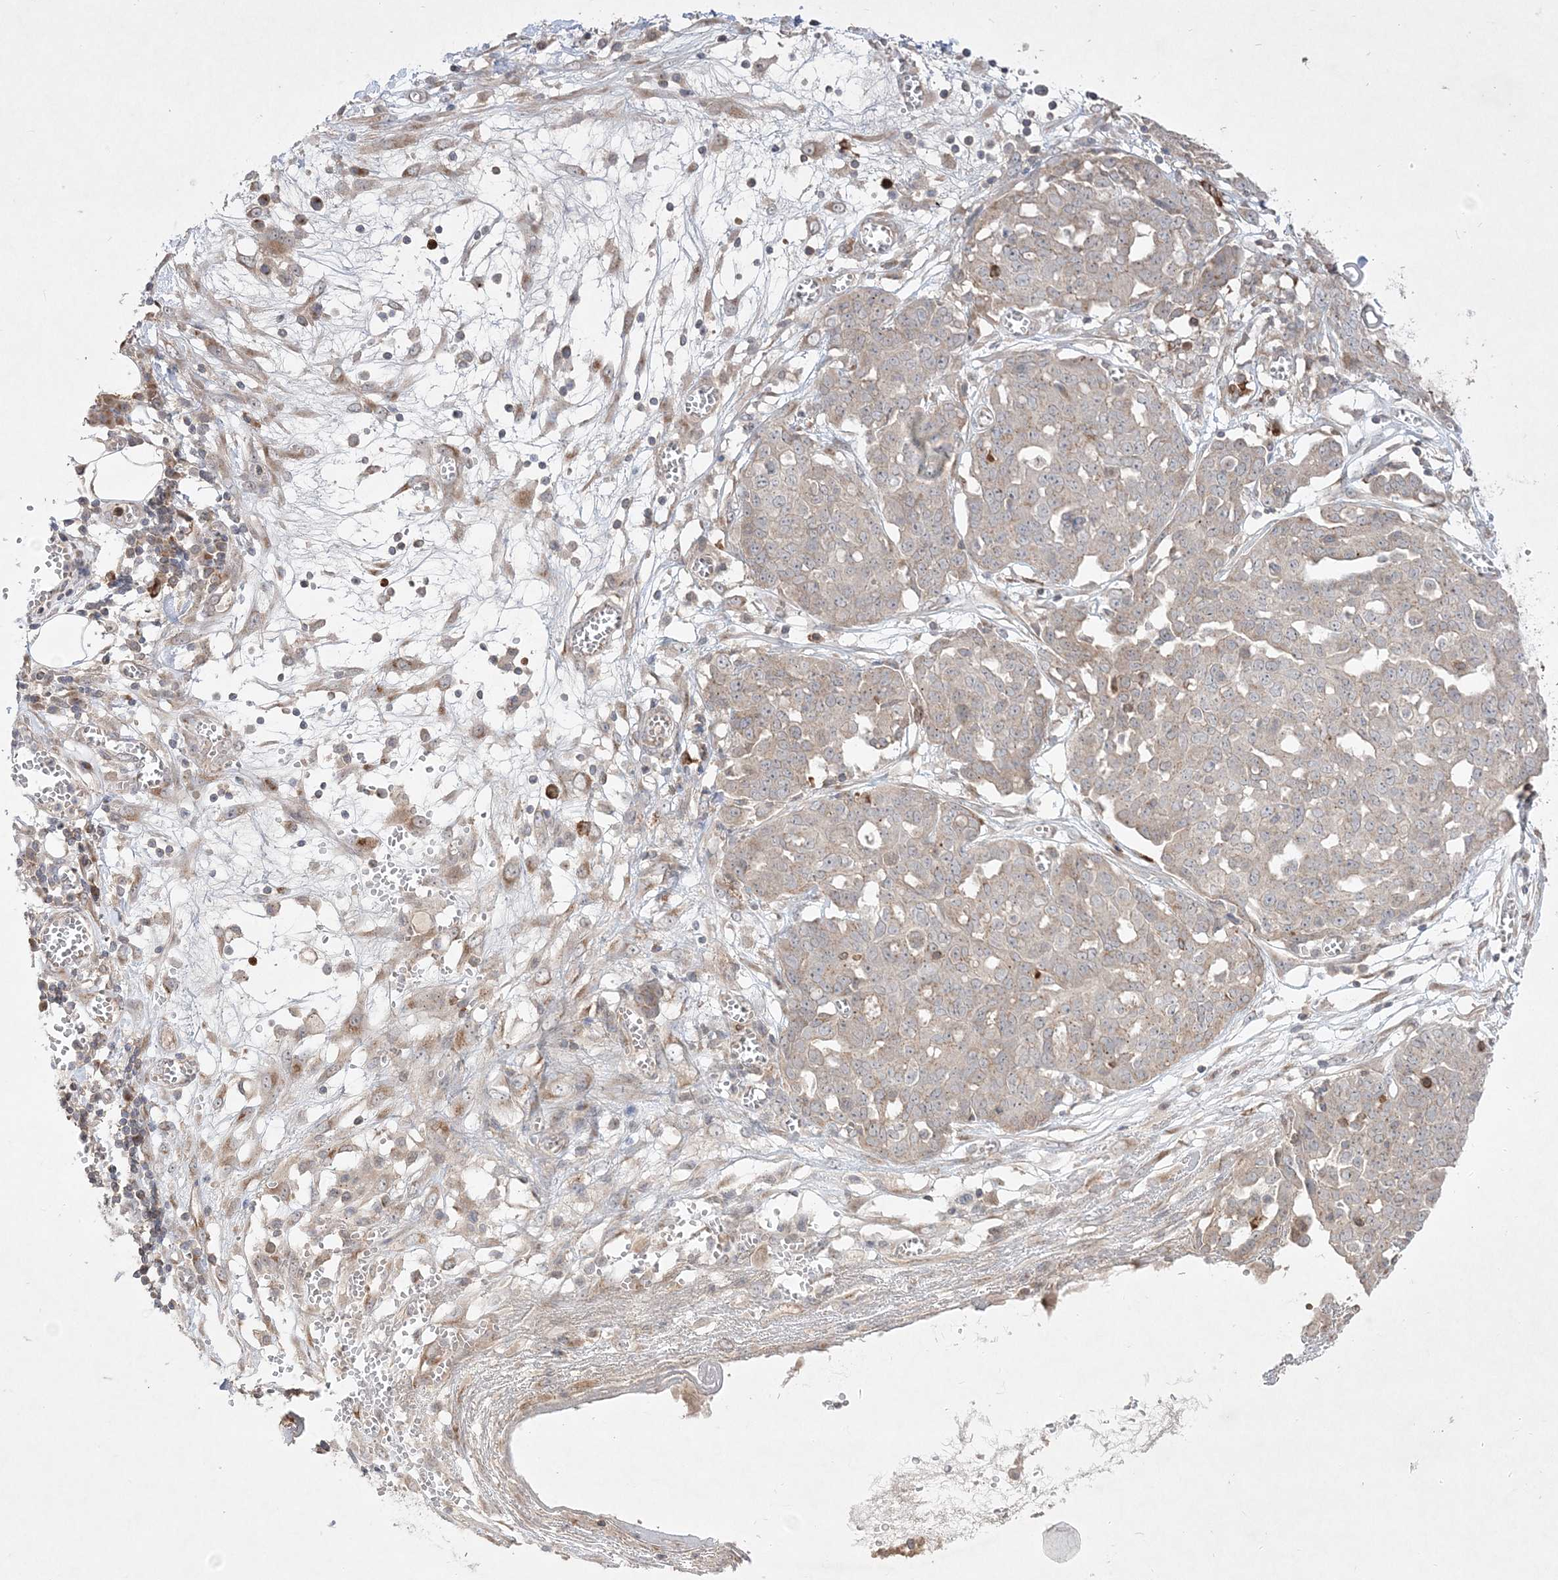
{"staining": {"intensity": "weak", "quantity": "<25%", "location": "cytoplasmic/membranous"}, "tissue": "ovarian cancer", "cell_type": "Tumor cells", "image_type": "cancer", "snomed": [{"axis": "morphology", "description": "Cystadenocarcinoma, serous, NOS"}, {"axis": "topography", "description": "Soft tissue"}, {"axis": "topography", "description": "Ovary"}], "caption": "A high-resolution photomicrograph shows immunohistochemistry staining of ovarian cancer, which displays no significant expression in tumor cells.", "gene": "CLNK", "patient": {"sex": "female", "age": 57}}